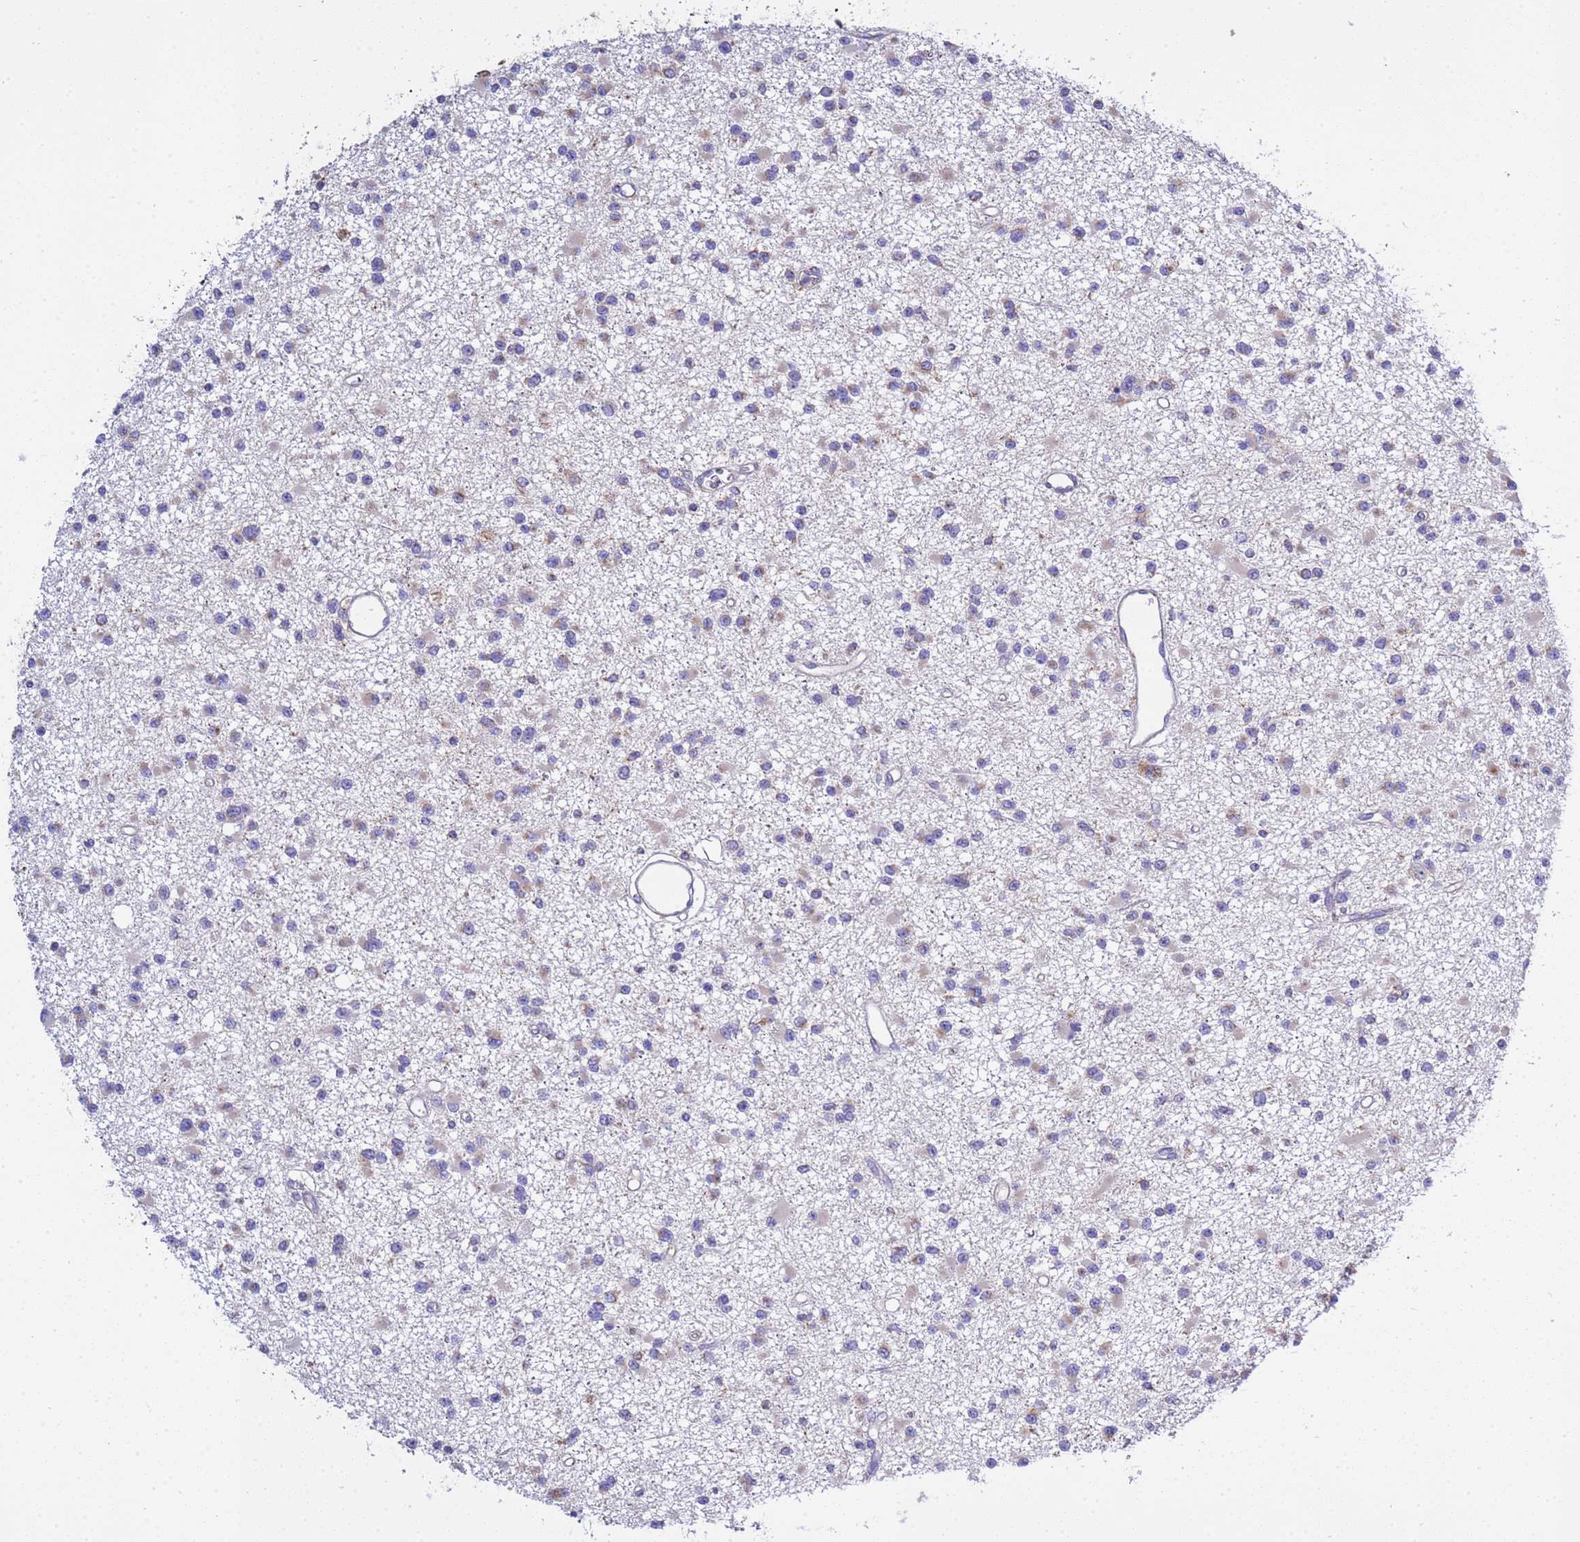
{"staining": {"intensity": "negative", "quantity": "none", "location": "none"}, "tissue": "glioma", "cell_type": "Tumor cells", "image_type": "cancer", "snomed": [{"axis": "morphology", "description": "Glioma, malignant, Low grade"}, {"axis": "topography", "description": "Brain"}], "caption": "Immunohistochemical staining of human glioma demonstrates no significant expression in tumor cells. (IHC, brightfield microscopy, high magnification).", "gene": "ANAPC1", "patient": {"sex": "female", "age": 22}}